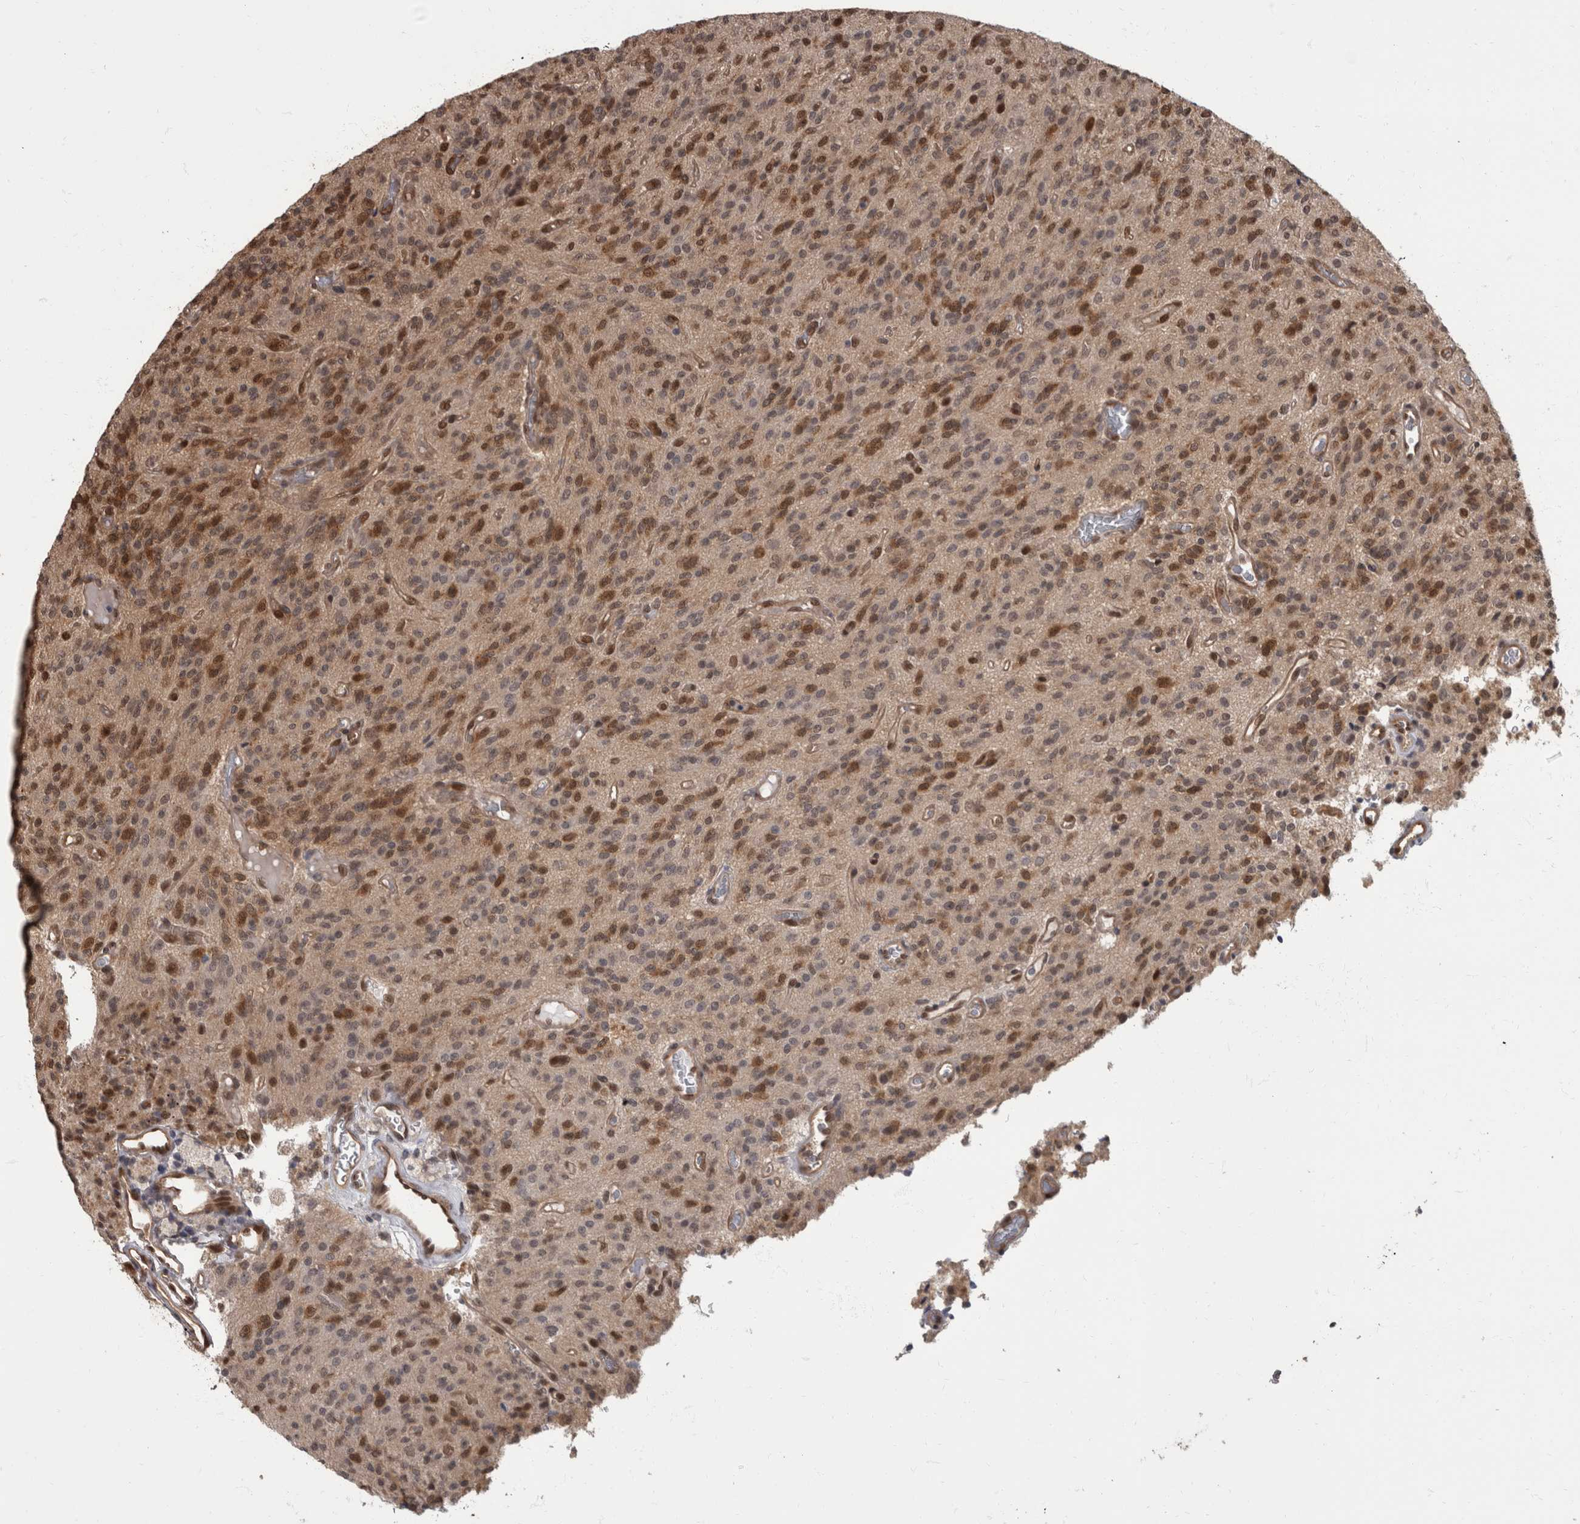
{"staining": {"intensity": "moderate", "quantity": "25%-75%", "location": "nuclear"}, "tissue": "glioma", "cell_type": "Tumor cells", "image_type": "cancer", "snomed": [{"axis": "morphology", "description": "Glioma, malignant, High grade"}, {"axis": "topography", "description": "Brain"}], "caption": "Protein staining by IHC demonstrates moderate nuclear staining in approximately 25%-75% of tumor cells in malignant glioma (high-grade). The protein is shown in brown color, while the nuclei are stained blue.", "gene": "AKT3", "patient": {"sex": "male", "age": 34}}